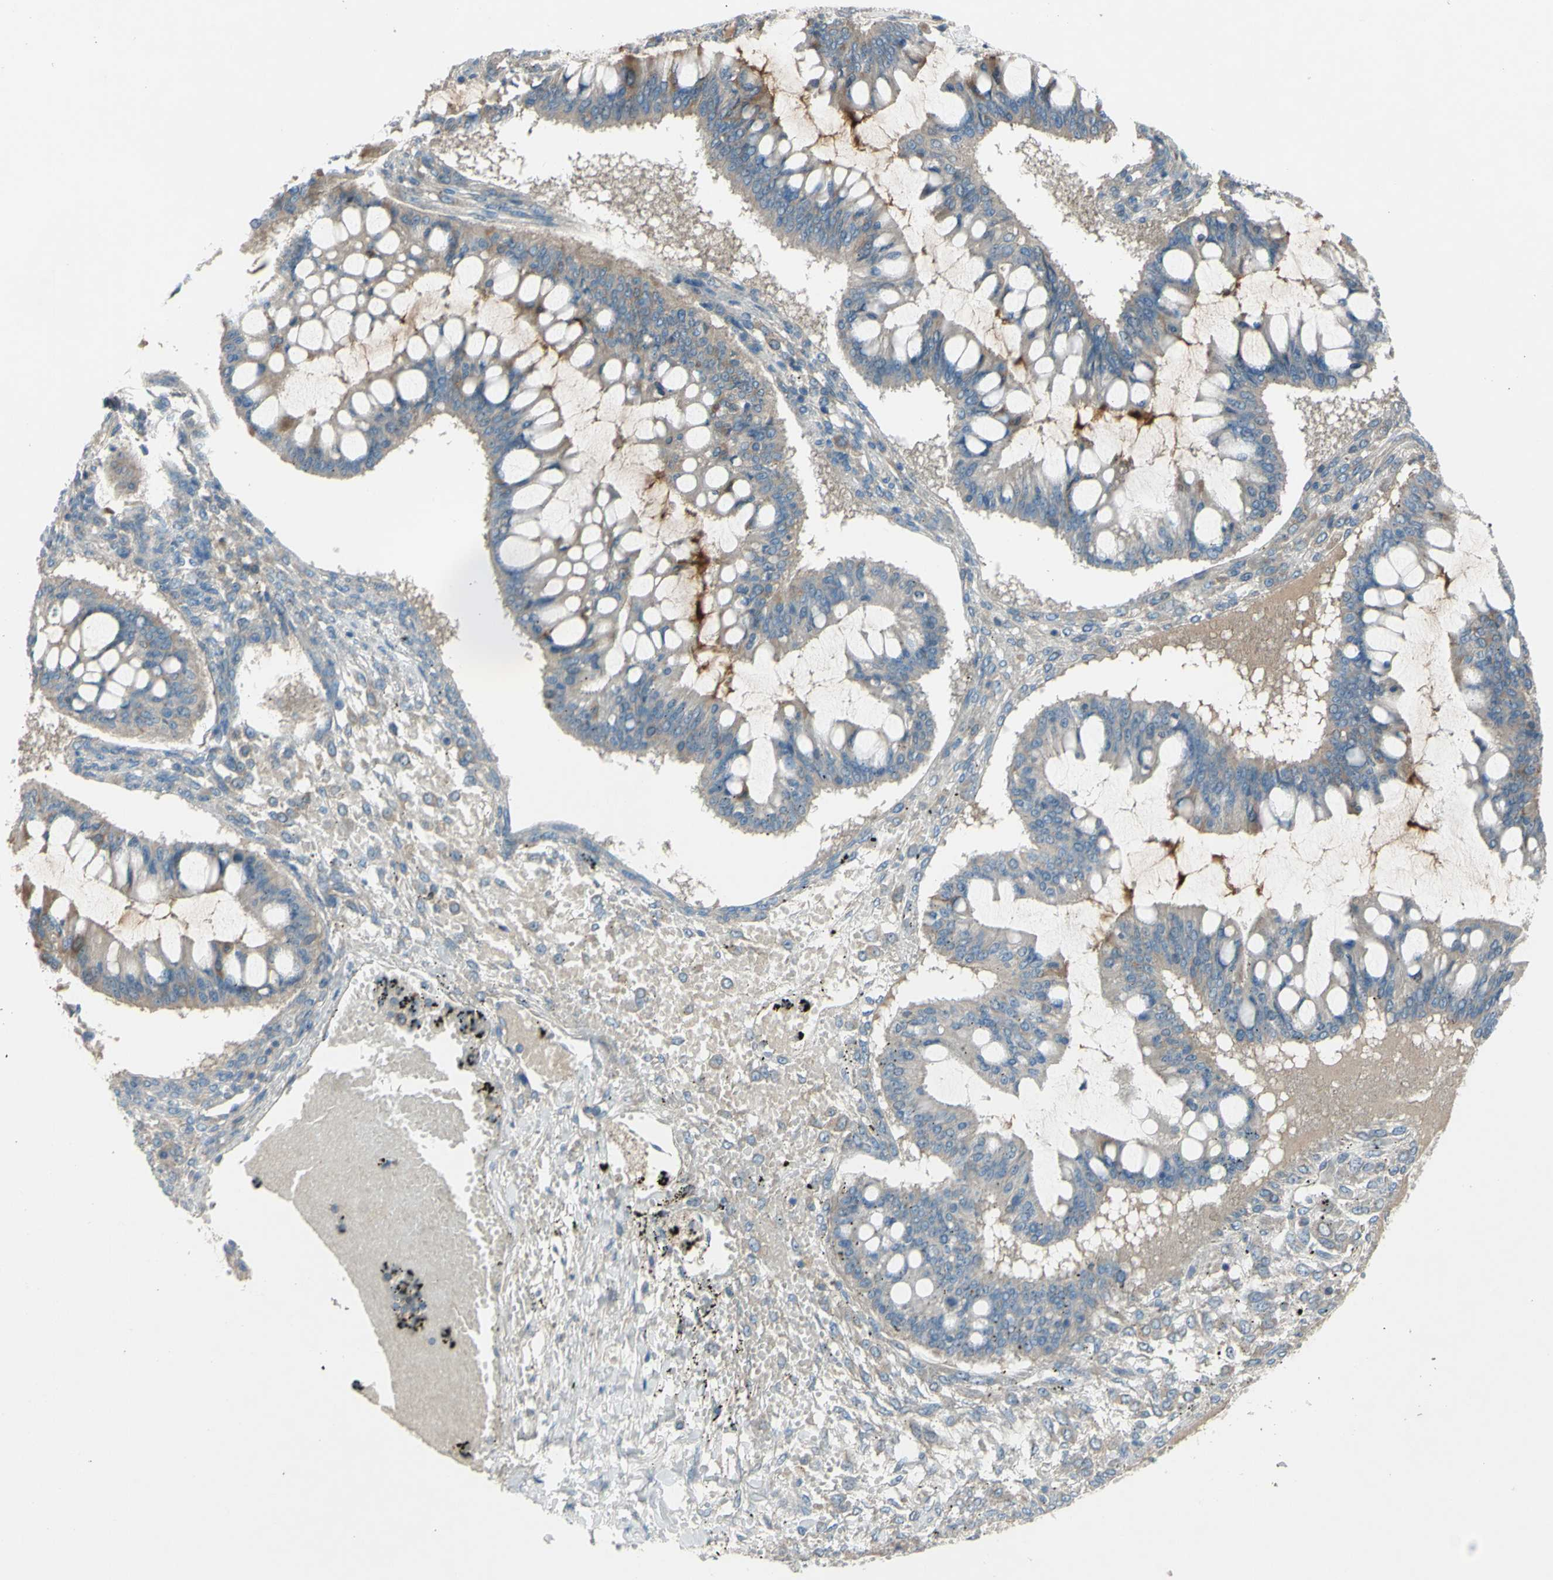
{"staining": {"intensity": "negative", "quantity": "none", "location": "none"}, "tissue": "ovarian cancer", "cell_type": "Tumor cells", "image_type": "cancer", "snomed": [{"axis": "morphology", "description": "Cystadenocarcinoma, mucinous, NOS"}, {"axis": "topography", "description": "Ovary"}], "caption": "Tumor cells show no significant protein expression in ovarian cancer (mucinous cystadenocarcinoma).", "gene": "ATRN", "patient": {"sex": "female", "age": 73}}